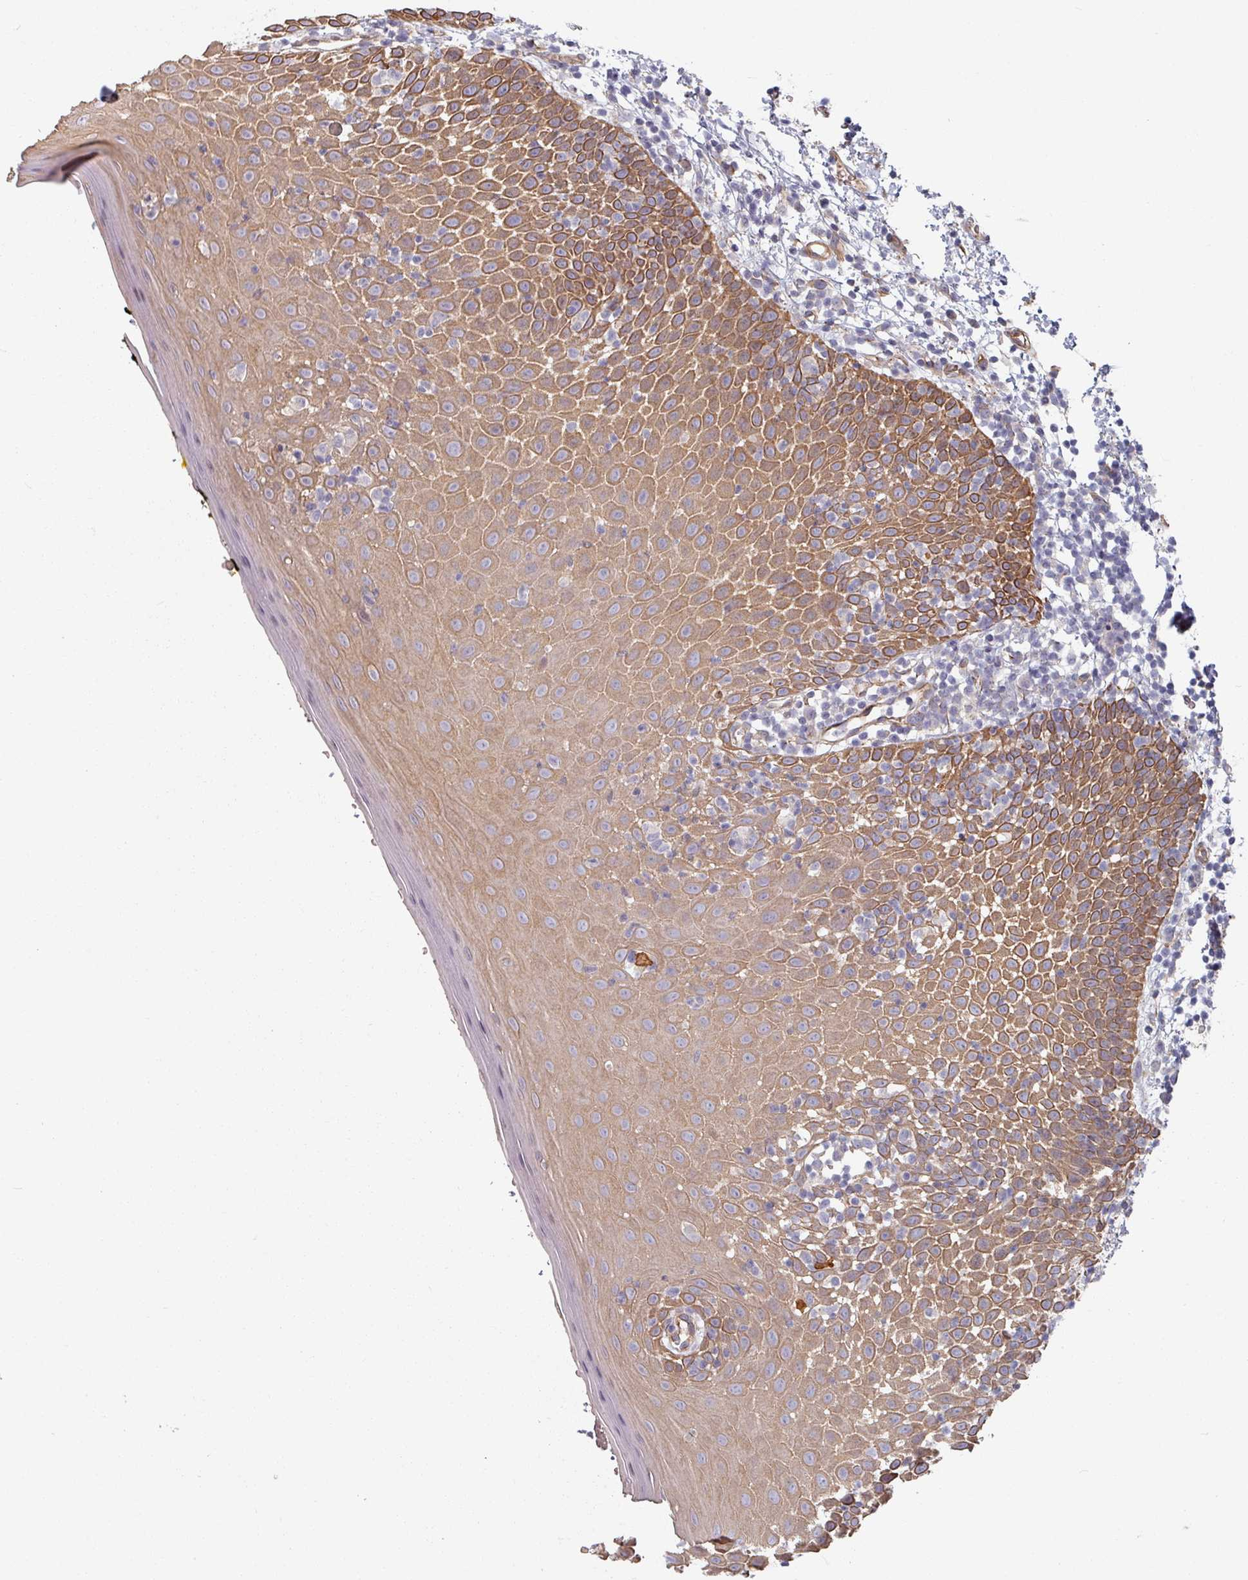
{"staining": {"intensity": "moderate", "quantity": ">75%", "location": "cytoplasmic/membranous"}, "tissue": "oral mucosa", "cell_type": "Squamous epithelial cells", "image_type": "normal", "snomed": [{"axis": "morphology", "description": "Normal tissue, NOS"}, {"axis": "morphology", "description": "Squamous cell carcinoma, NOS"}, {"axis": "topography", "description": "Oral tissue"}, {"axis": "topography", "description": "Tounge, NOS"}, {"axis": "topography", "description": "Head-Neck"}], "caption": "Squamous epithelial cells demonstrate medium levels of moderate cytoplasmic/membranous expression in about >75% of cells in benign oral mucosa.", "gene": "C4BPB", "patient": {"sex": "male", "age": 76}}